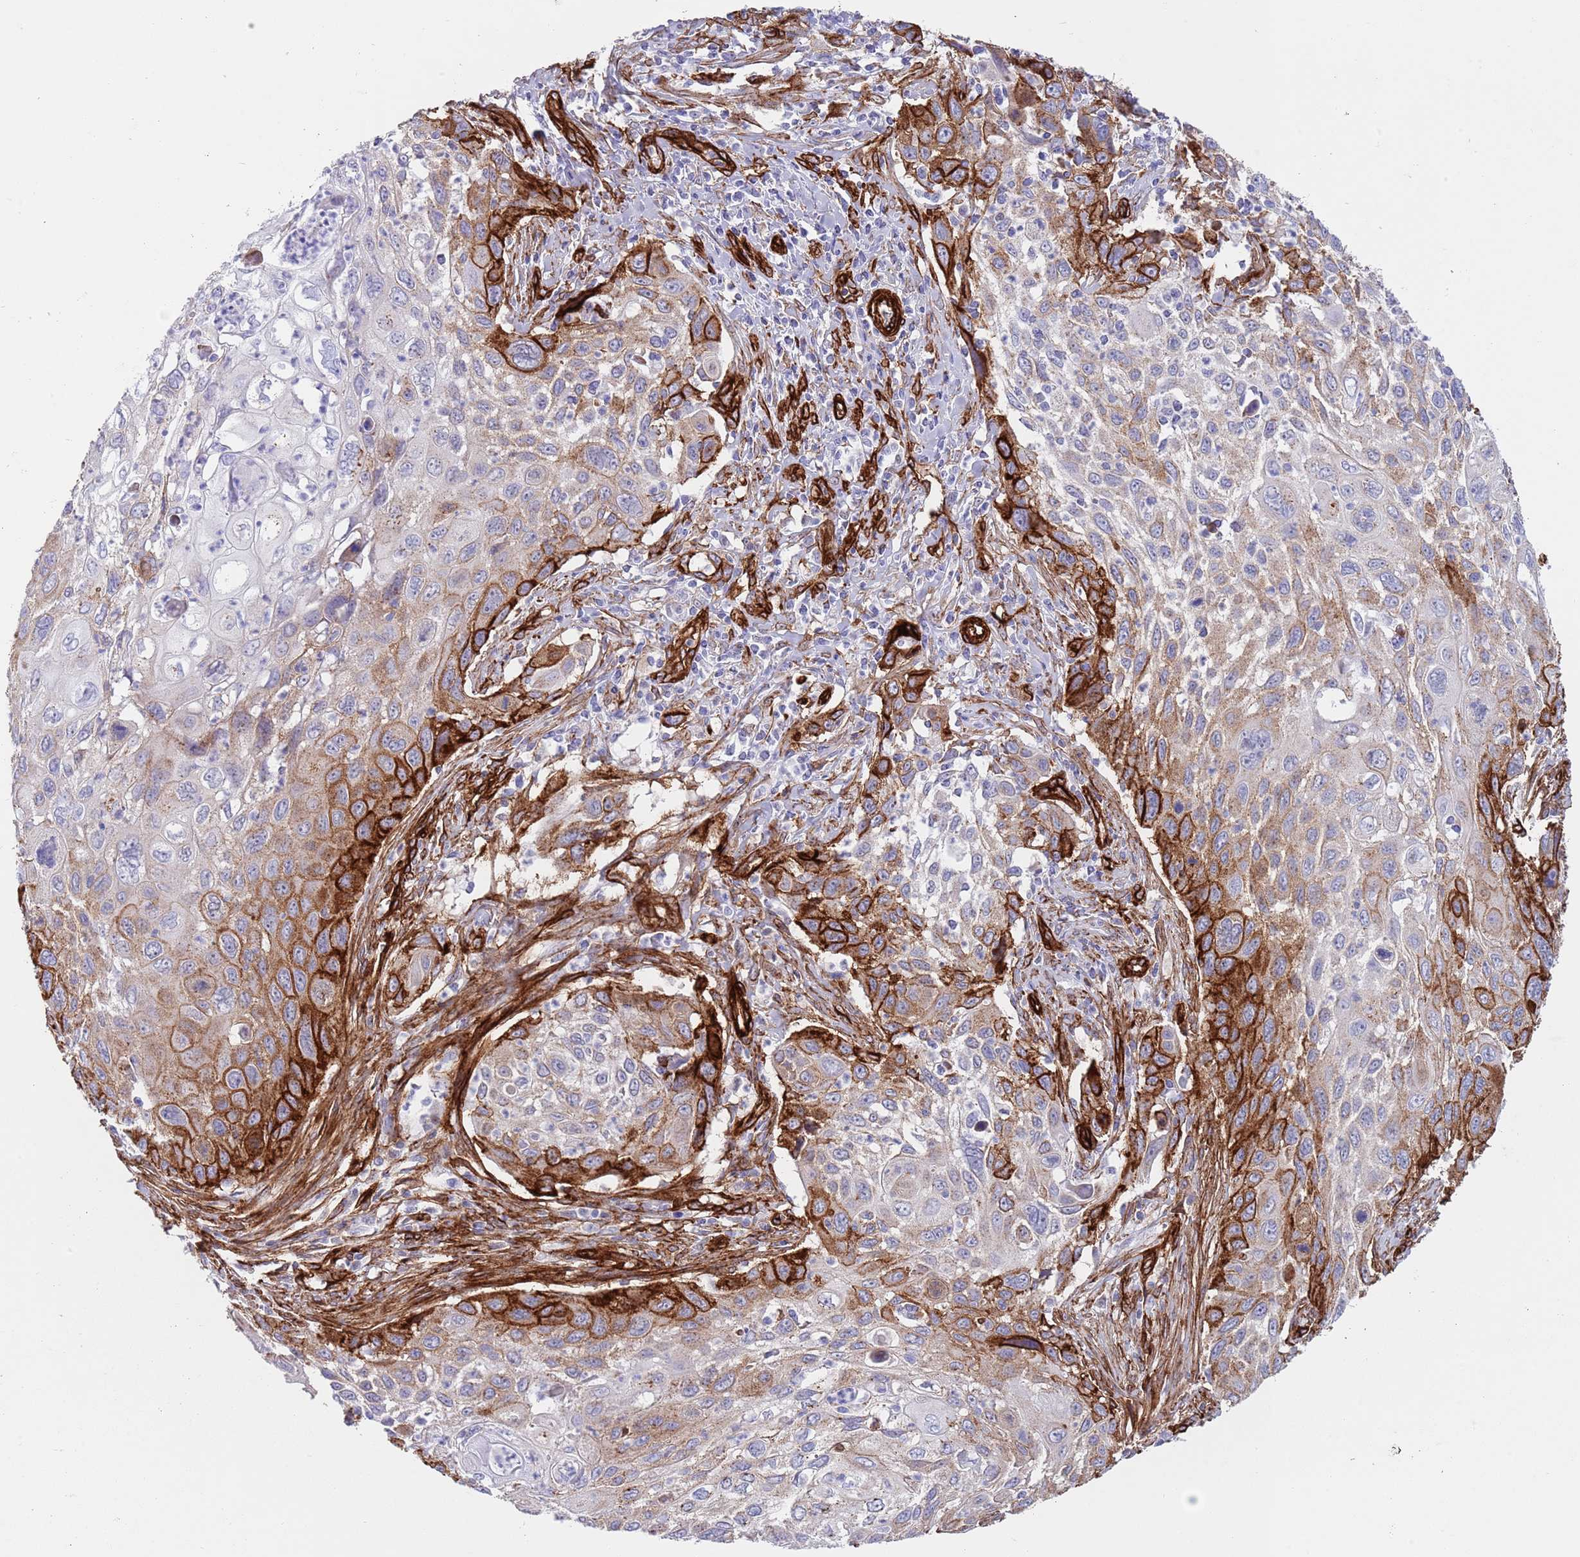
{"staining": {"intensity": "strong", "quantity": "25%-75%", "location": "cytoplasmic/membranous"}, "tissue": "cervical cancer", "cell_type": "Tumor cells", "image_type": "cancer", "snomed": [{"axis": "morphology", "description": "Squamous cell carcinoma, NOS"}, {"axis": "topography", "description": "Cervix"}], "caption": "This image displays immunohistochemistry (IHC) staining of cervical squamous cell carcinoma, with high strong cytoplasmic/membranous staining in about 25%-75% of tumor cells.", "gene": "CAV2", "patient": {"sex": "female", "age": 70}}